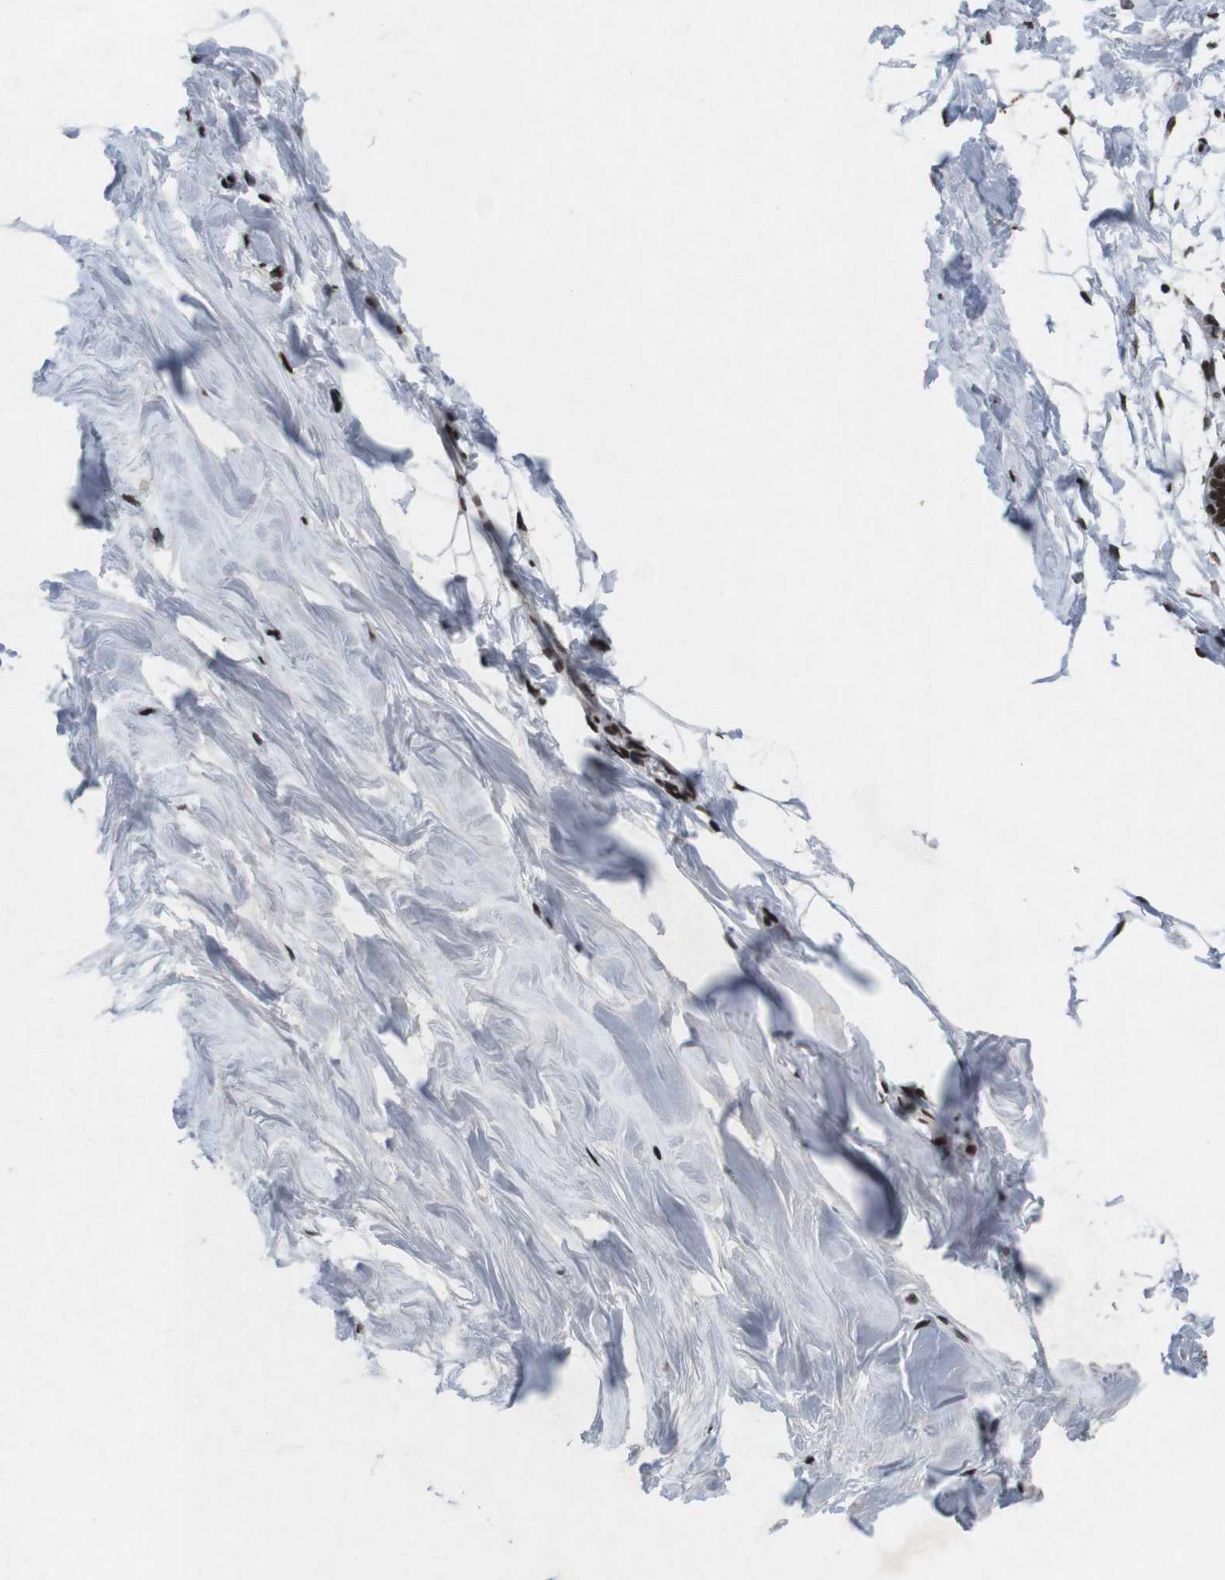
{"staining": {"intensity": "strong", "quantity": ">75%", "location": "nuclear"}, "tissue": "breast", "cell_type": "Adipocytes", "image_type": "normal", "snomed": [{"axis": "morphology", "description": "Normal tissue, NOS"}, {"axis": "topography", "description": "Breast"}], "caption": "Immunohistochemistry (DAB (3,3'-diaminobenzidine)) staining of benign human breast demonstrates strong nuclear protein expression in approximately >75% of adipocytes. (DAB (3,3'-diaminobenzidine) IHC, brown staining for protein, blue staining for nuclei).", "gene": "MAGEH1", "patient": {"sex": "female", "age": 27}}